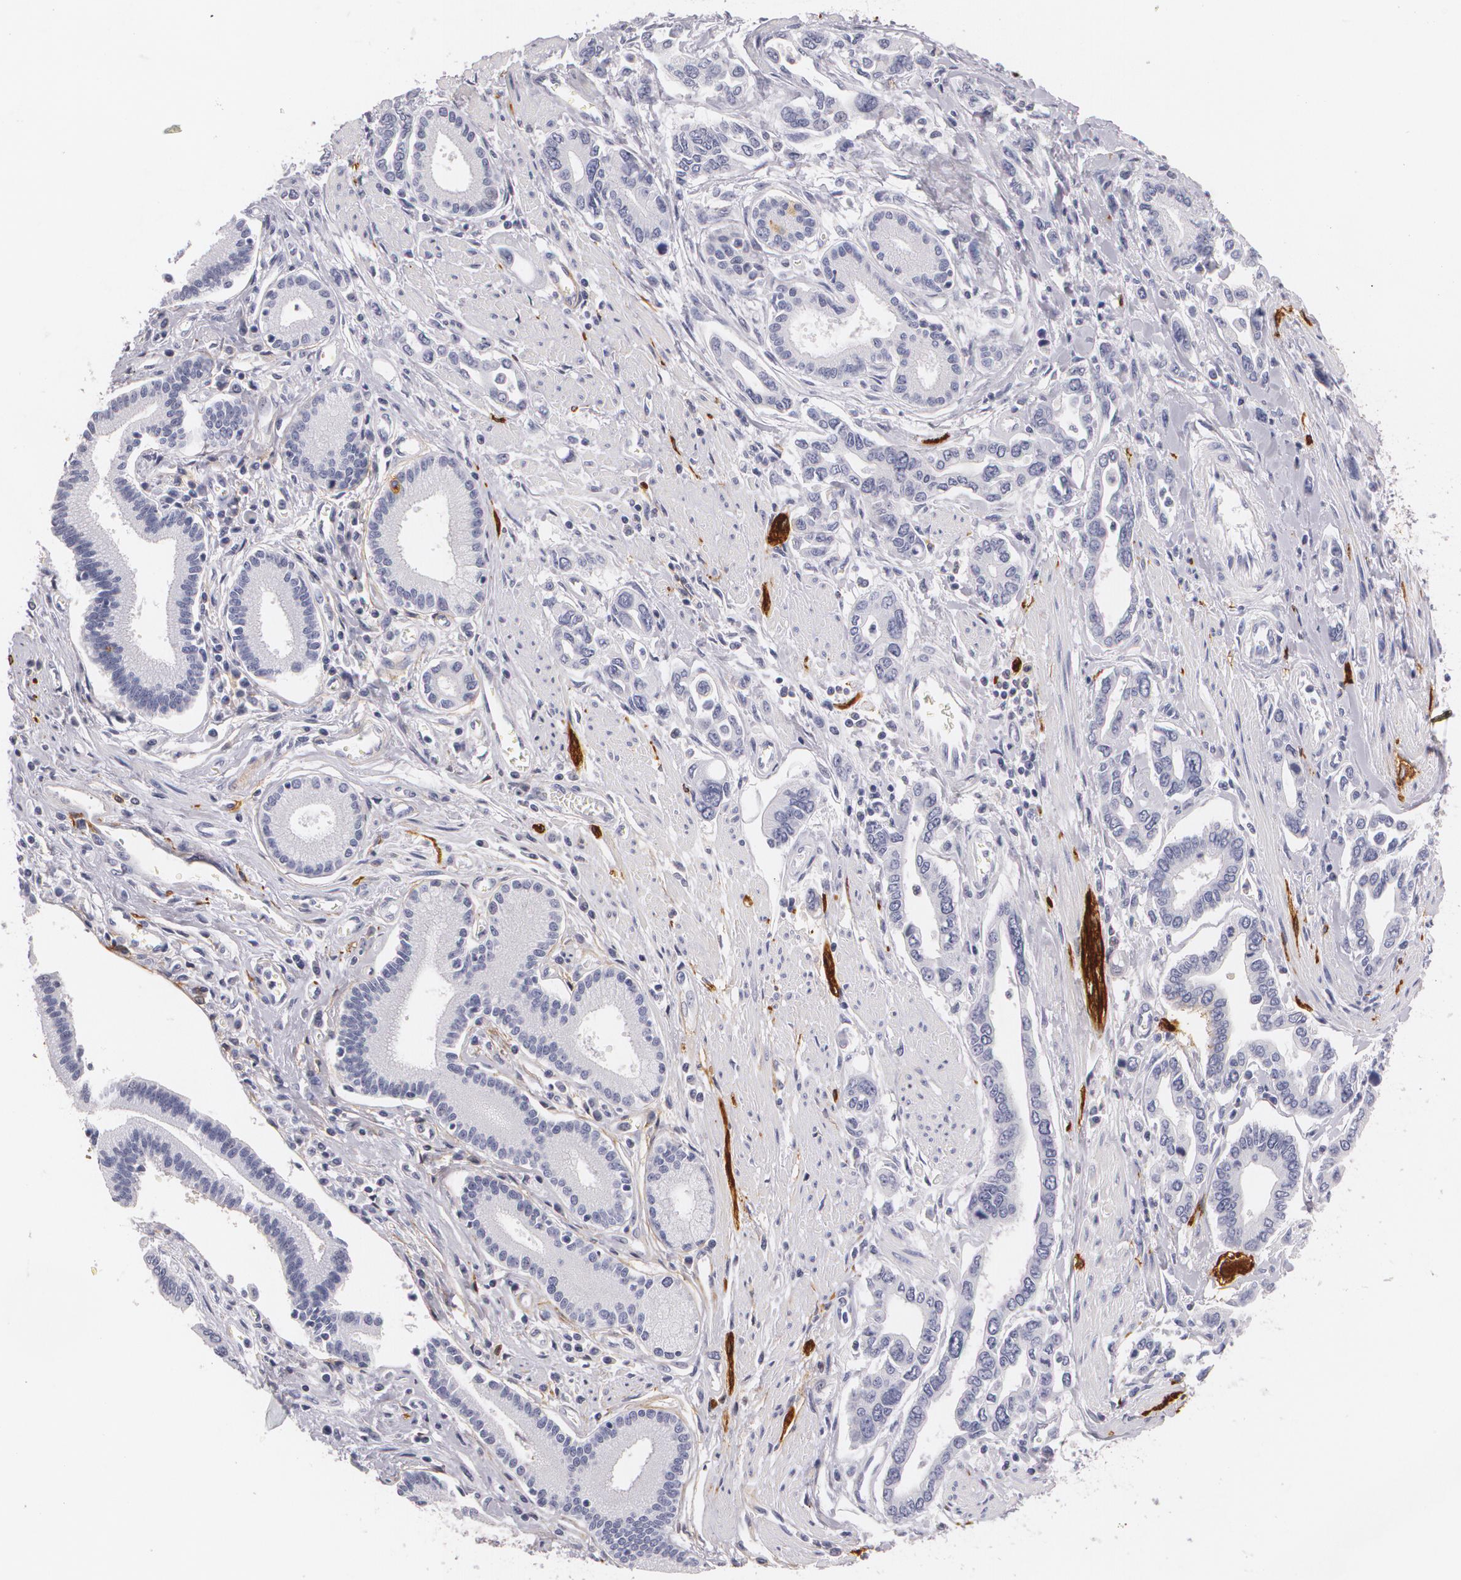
{"staining": {"intensity": "negative", "quantity": "none", "location": "none"}, "tissue": "pancreatic cancer", "cell_type": "Tumor cells", "image_type": "cancer", "snomed": [{"axis": "morphology", "description": "Adenocarcinoma, NOS"}, {"axis": "topography", "description": "Pancreas"}], "caption": "This photomicrograph is of adenocarcinoma (pancreatic) stained with IHC to label a protein in brown with the nuclei are counter-stained blue. There is no expression in tumor cells. (Stains: DAB (3,3'-diaminobenzidine) immunohistochemistry with hematoxylin counter stain, Microscopy: brightfield microscopy at high magnification).", "gene": "NGFR", "patient": {"sex": "female", "age": 57}}